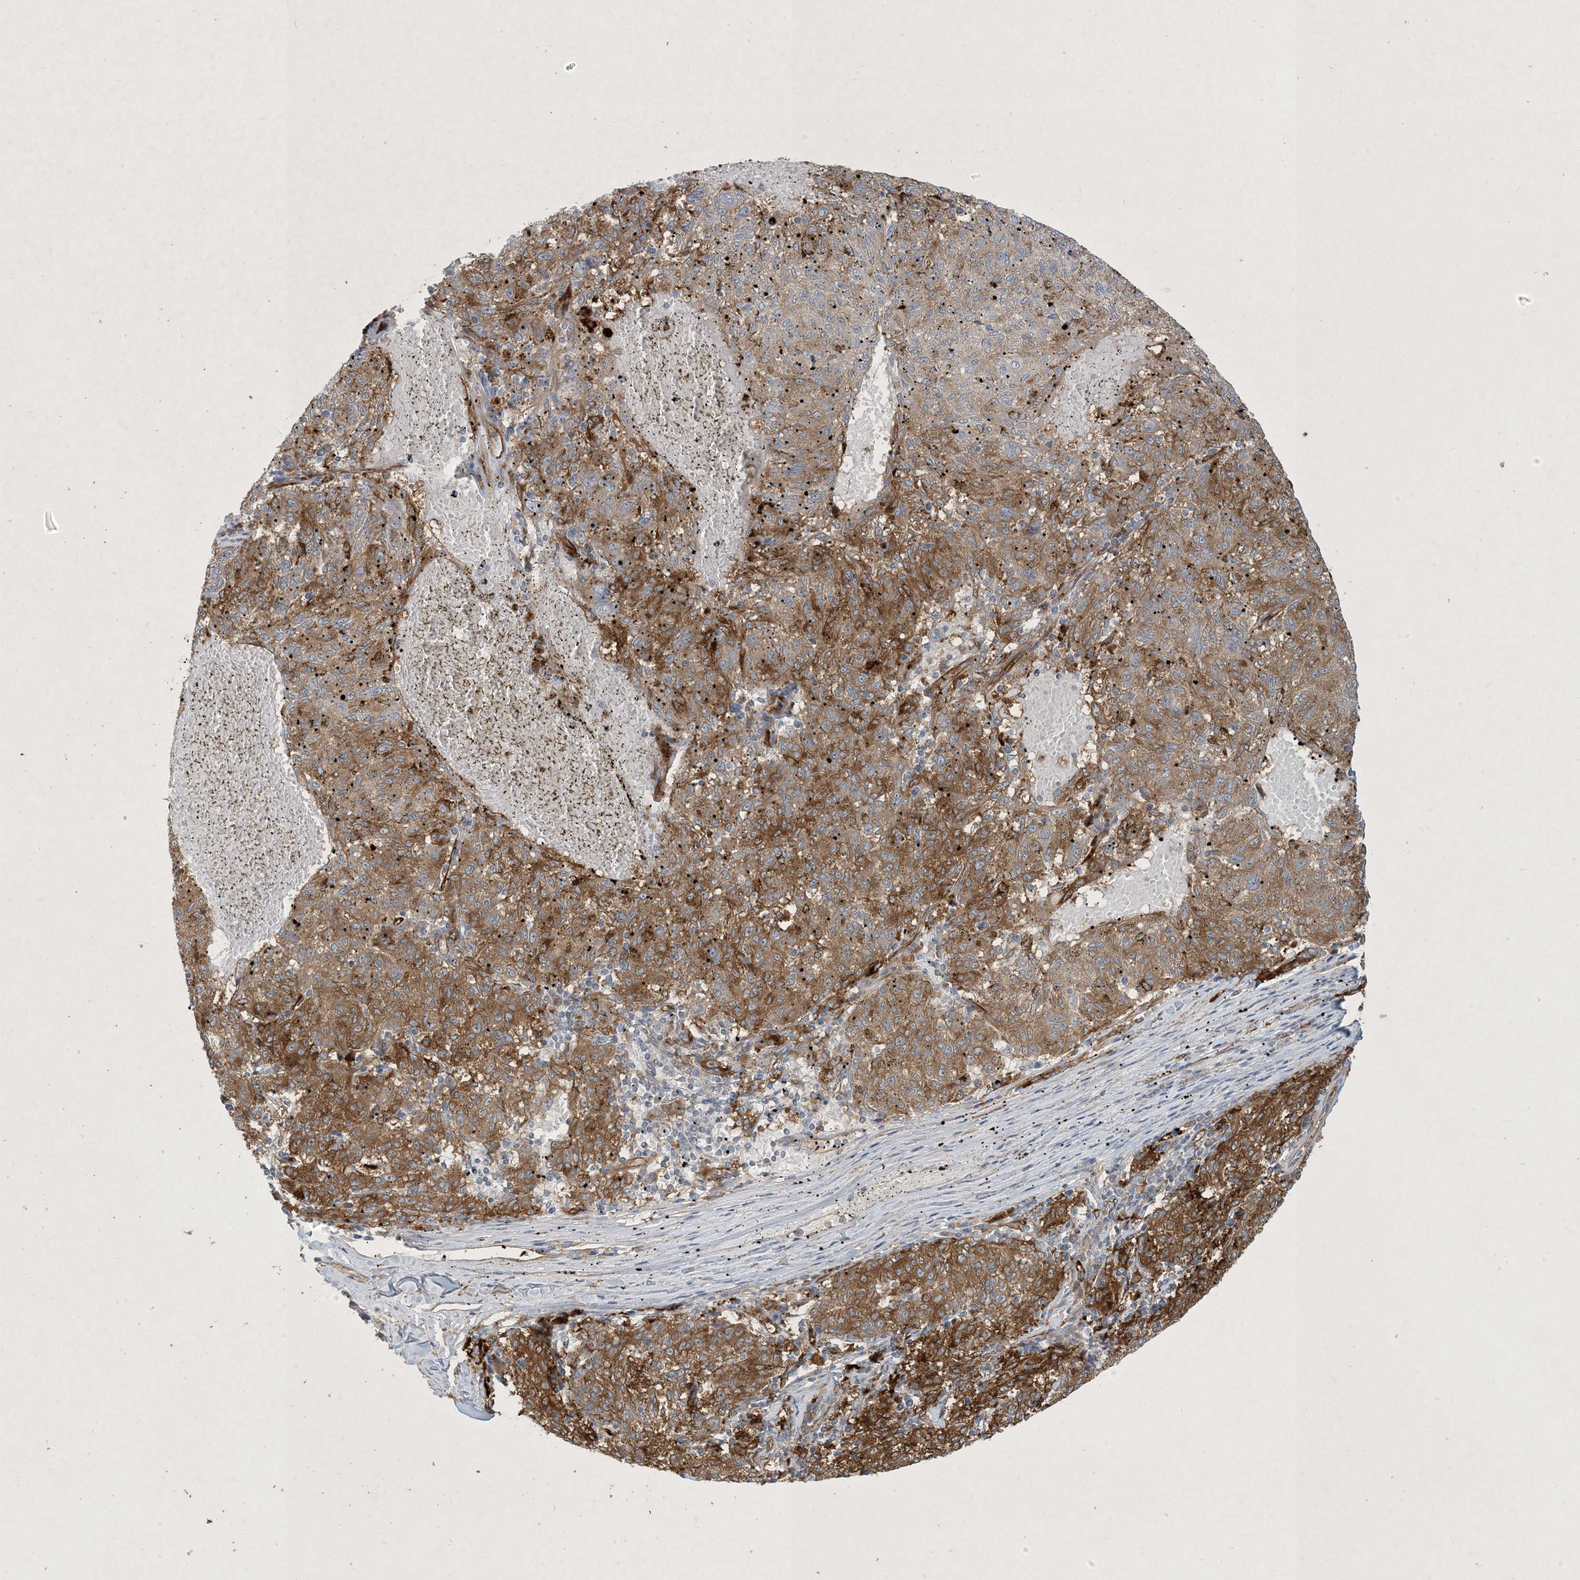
{"staining": {"intensity": "moderate", "quantity": ">75%", "location": "cytoplasmic/membranous"}, "tissue": "melanoma", "cell_type": "Tumor cells", "image_type": "cancer", "snomed": [{"axis": "morphology", "description": "Malignant melanoma, NOS"}, {"axis": "topography", "description": "Skin"}], "caption": "IHC of human melanoma exhibits medium levels of moderate cytoplasmic/membranous positivity in about >75% of tumor cells.", "gene": "CDS1", "patient": {"sex": "female", "age": 72}}